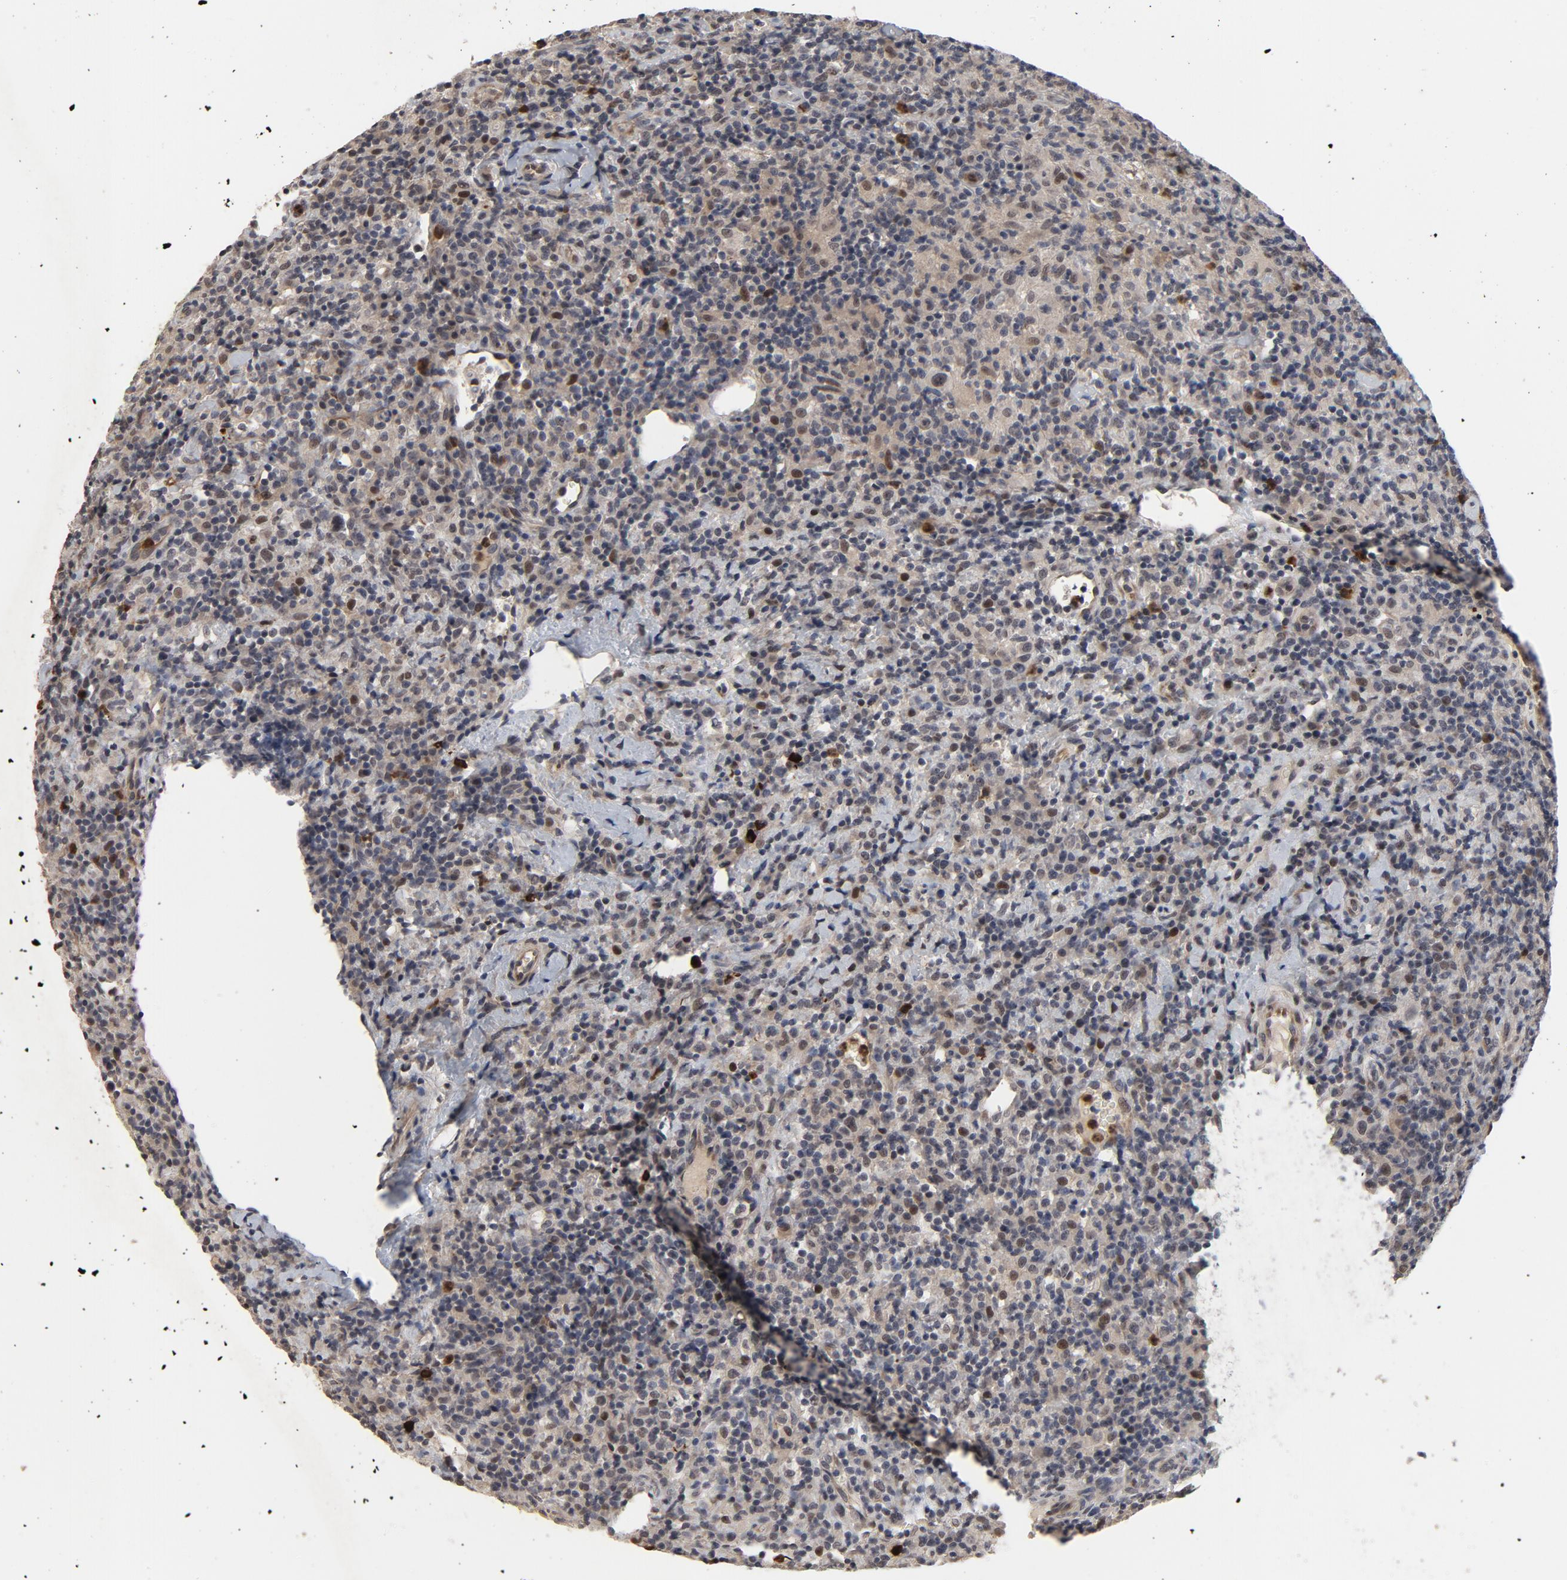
{"staining": {"intensity": "moderate", "quantity": "<25%", "location": "cytoplasmic/membranous"}, "tissue": "lymphoma", "cell_type": "Tumor cells", "image_type": "cancer", "snomed": [{"axis": "morphology", "description": "Hodgkin's disease, NOS"}, {"axis": "topography", "description": "Lymph node"}], "caption": "The immunohistochemical stain highlights moderate cytoplasmic/membranous positivity in tumor cells of Hodgkin's disease tissue.", "gene": "RTL5", "patient": {"sex": "male", "age": 65}}